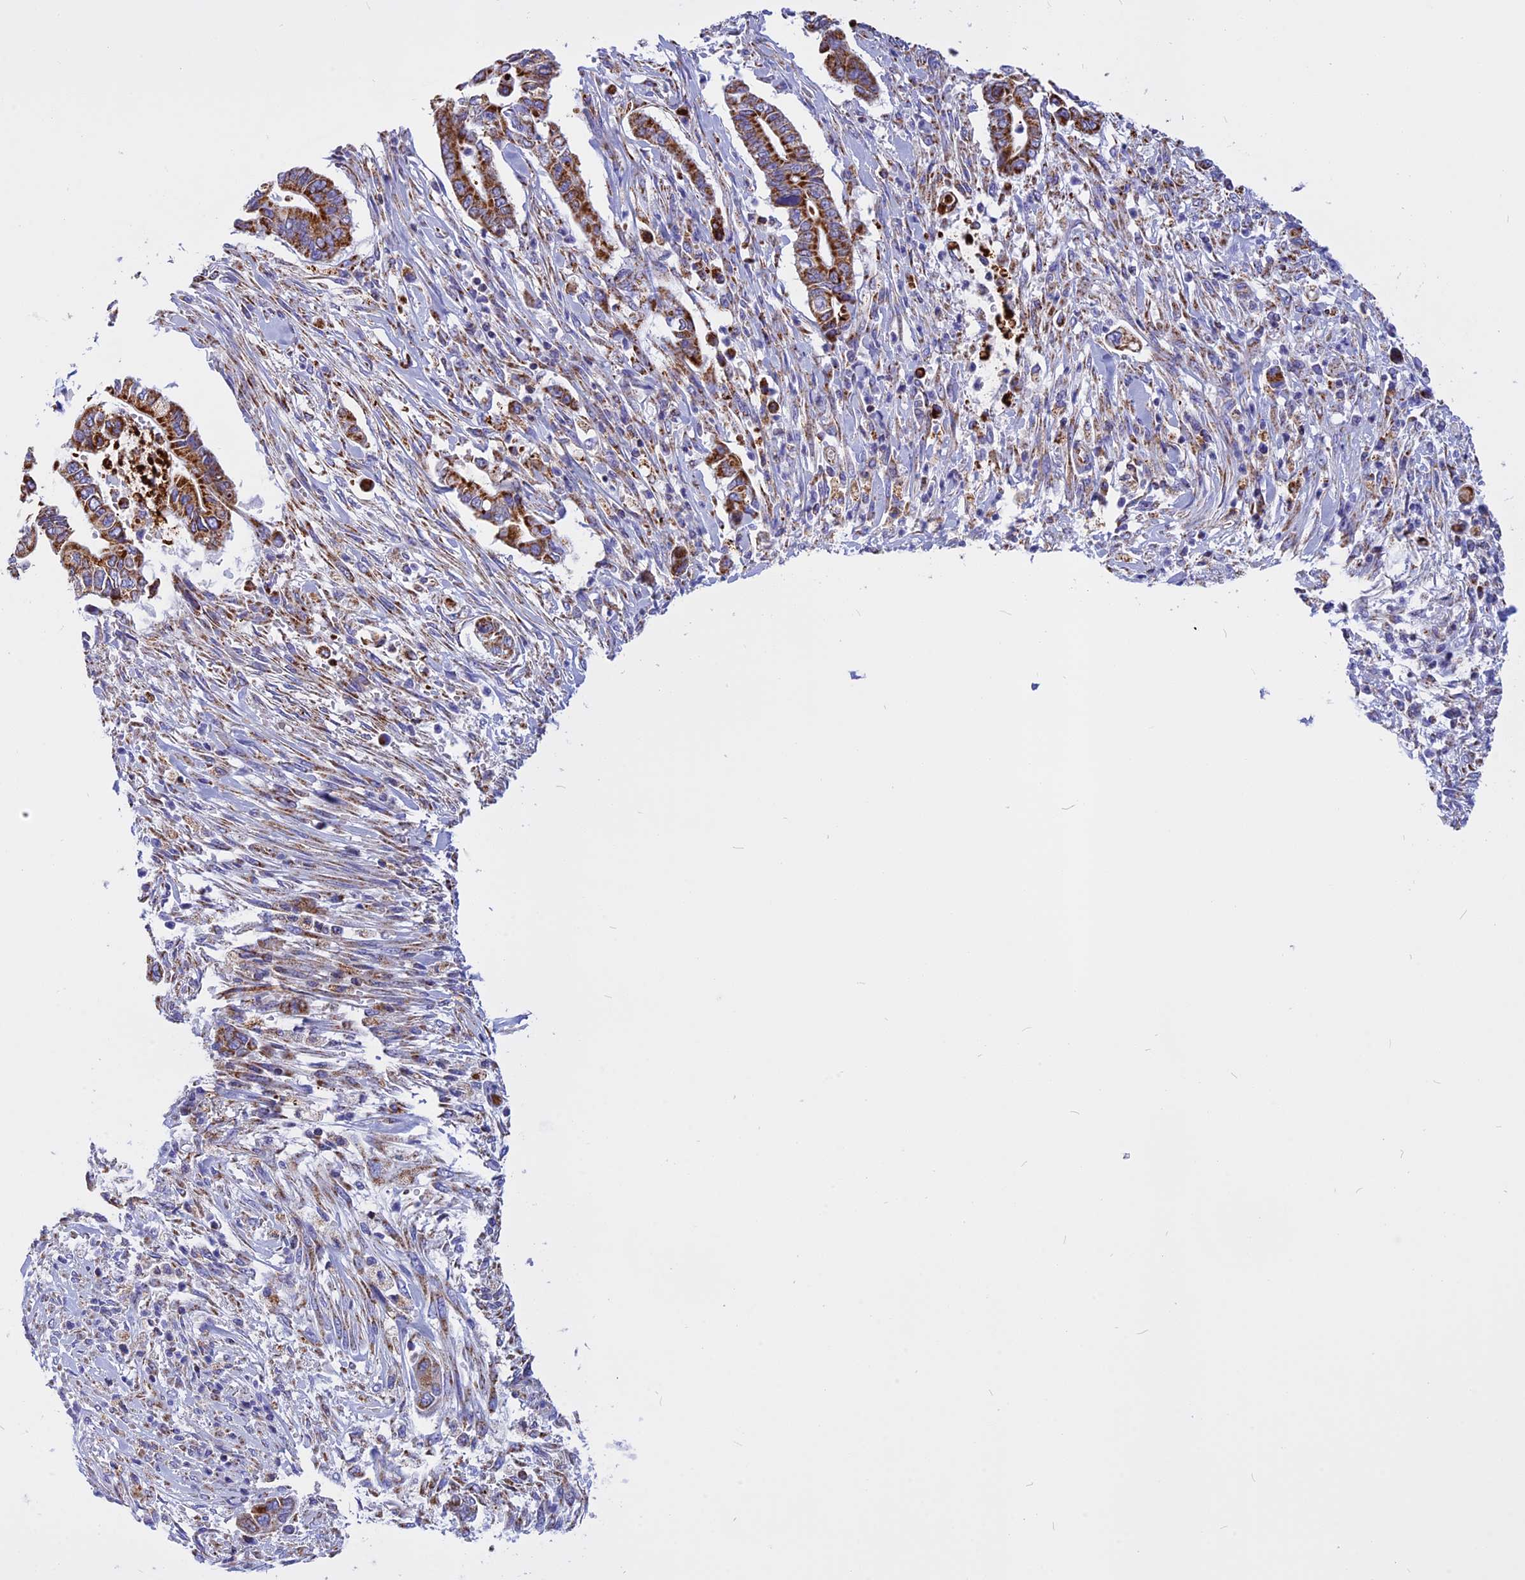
{"staining": {"intensity": "strong", "quantity": ">75%", "location": "cytoplasmic/membranous"}, "tissue": "pancreatic cancer", "cell_type": "Tumor cells", "image_type": "cancer", "snomed": [{"axis": "morphology", "description": "Adenocarcinoma, NOS"}, {"axis": "topography", "description": "Pancreas"}], "caption": "Immunohistochemistry (IHC) micrograph of human pancreatic cancer (adenocarcinoma) stained for a protein (brown), which exhibits high levels of strong cytoplasmic/membranous positivity in approximately >75% of tumor cells.", "gene": "VDAC2", "patient": {"sex": "male", "age": 68}}